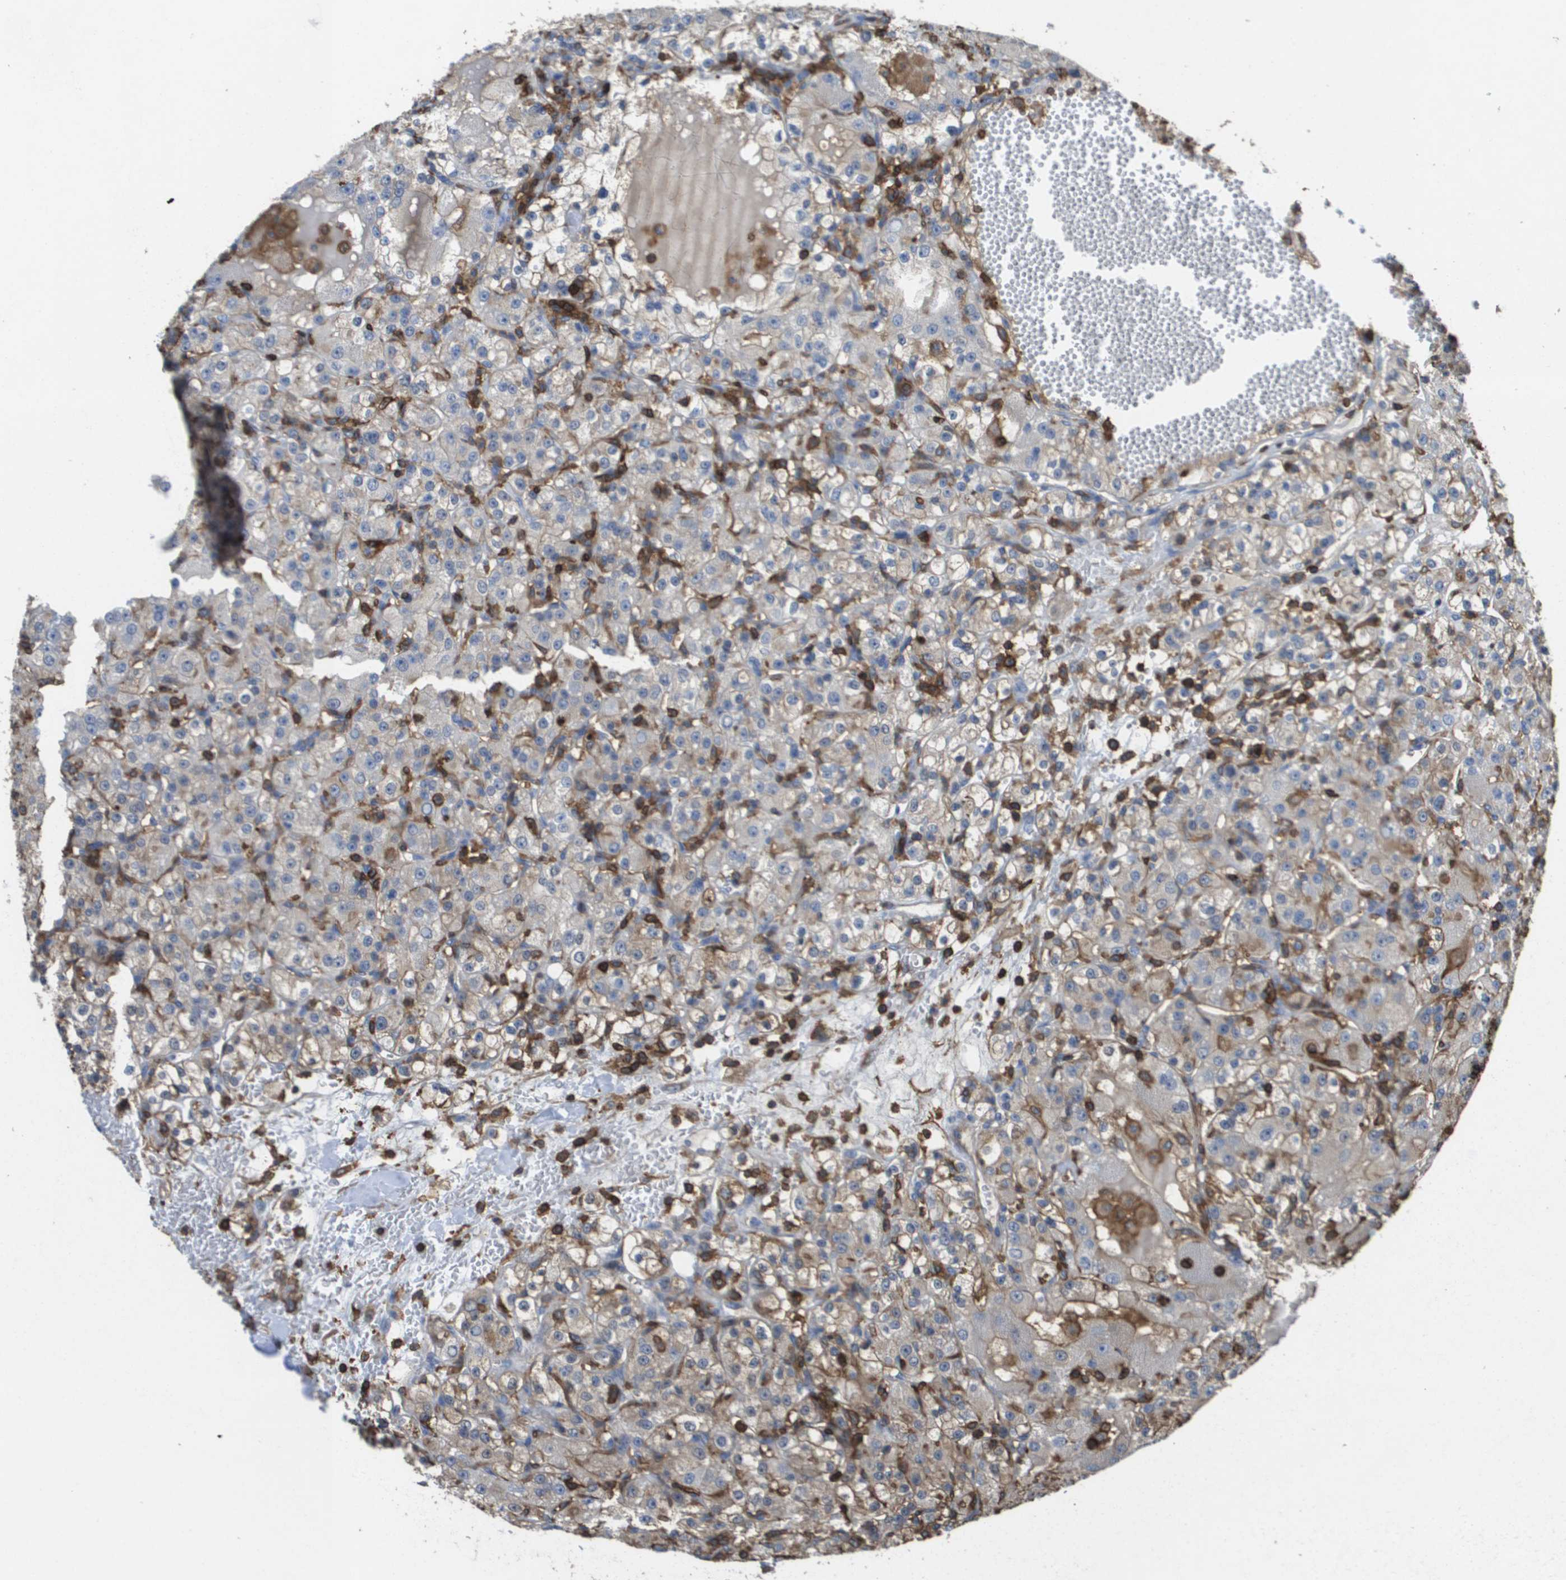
{"staining": {"intensity": "weak", "quantity": "<25%", "location": "cytoplasmic/membranous"}, "tissue": "renal cancer", "cell_type": "Tumor cells", "image_type": "cancer", "snomed": [{"axis": "morphology", "description": "Normal tissue, NOS"}, {"axis": "morphology", "description": "Adenocarcinoma, NOS"}, {"axis": "topography", "description": "Kidney"}], "caption": "Tumor cells show no significant protein expression in renal cancer (adenocarcinoma). Nuclei are stained in blue.", "gene": "PASK", "patient": {"sex": "male", "age": 61}}